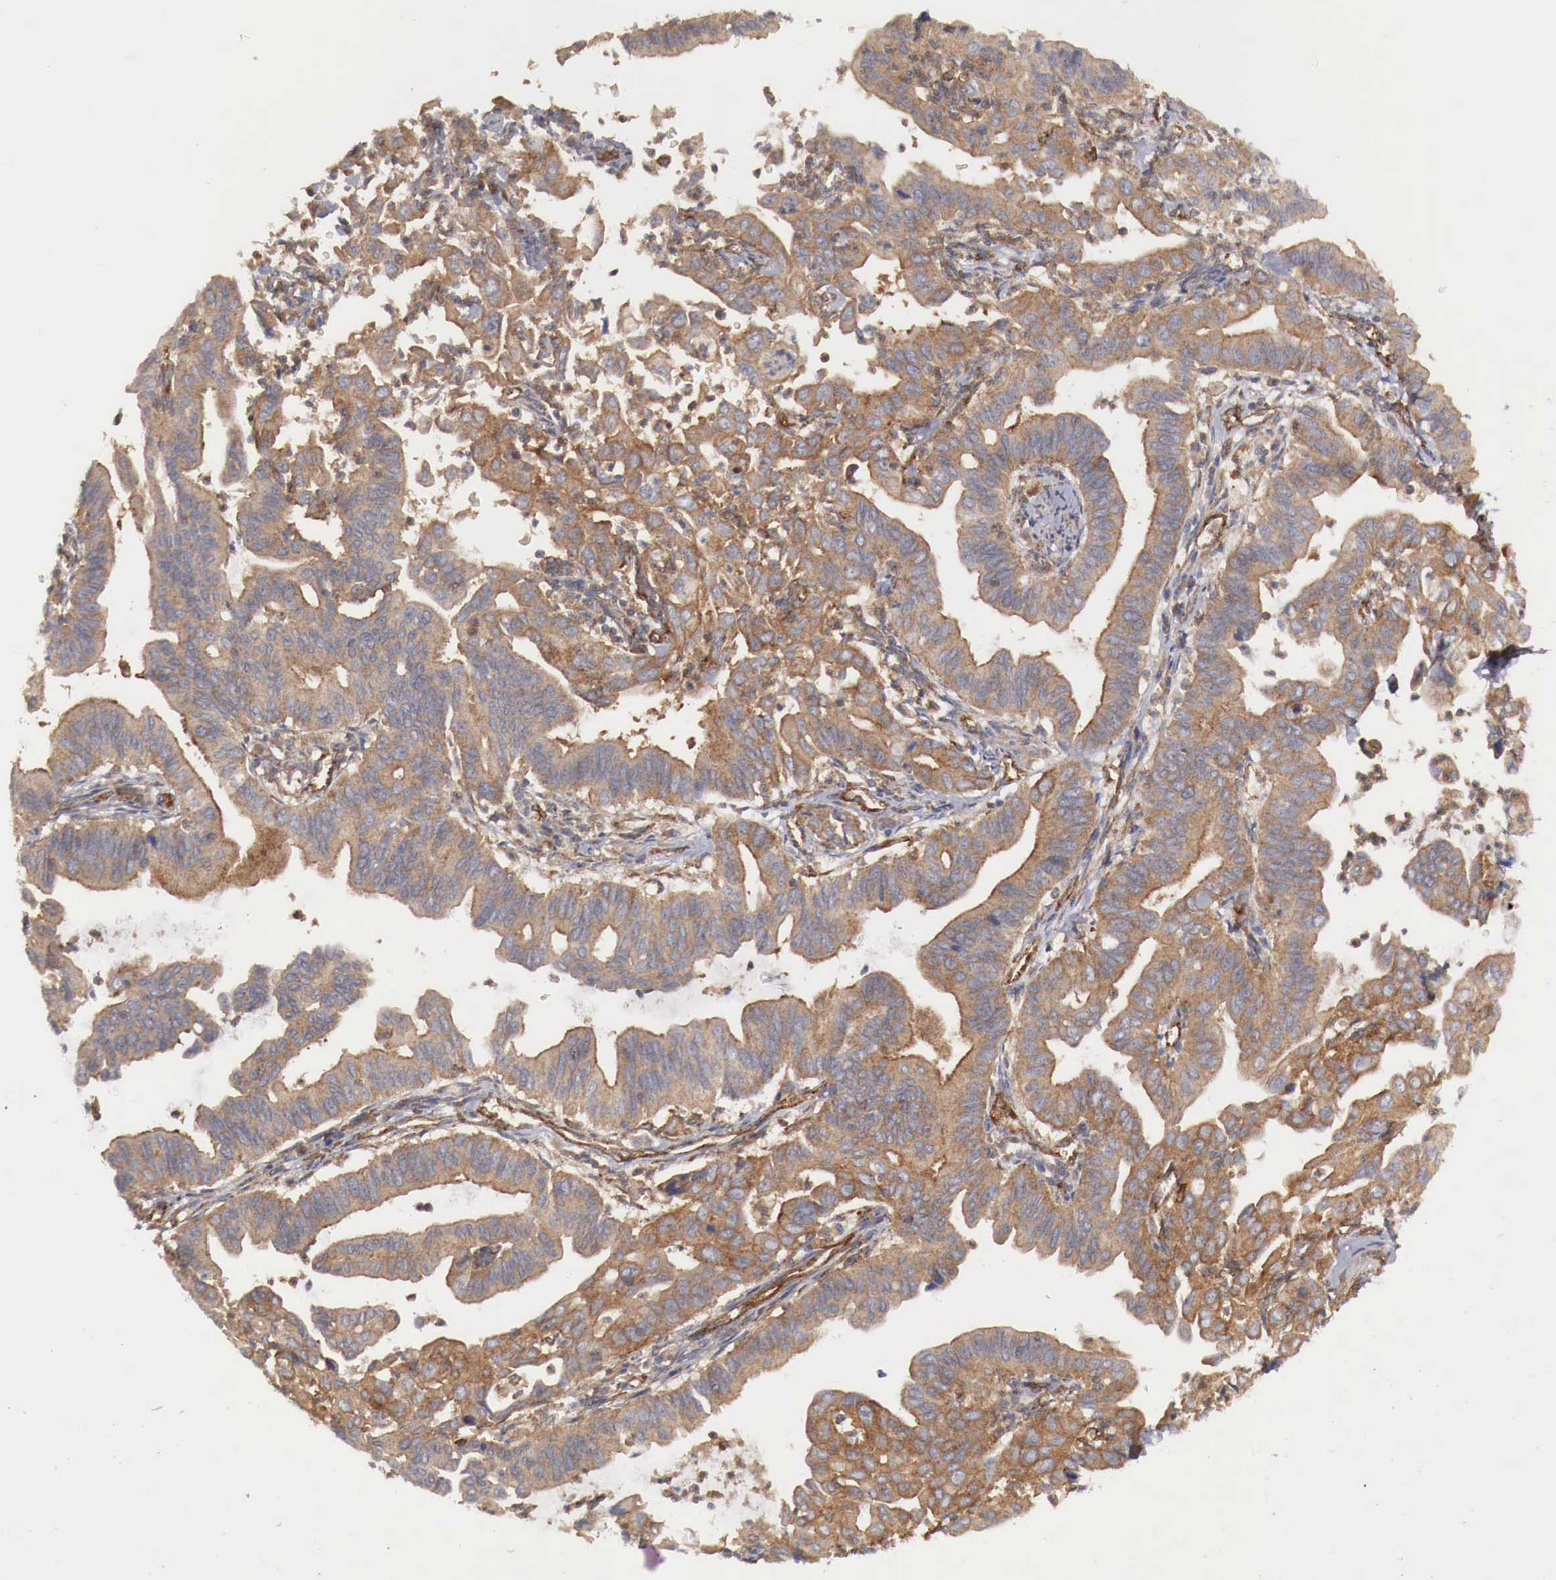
{"staining": {"intensity": "weak", "quantity": ">75%", "location": "cytoplasmic/membranous"}, "tissue": "cervical cancer", "cell_type": "Tumor cells", "image_type": "cancer", "snomed": [{"axis": "morphology", "description": "Normal tissue, NOS"}, {"axis": "morphology", "description": "Adenocarcinoma, NOS"}, {"axis": "topography", "description": "Cervix"}], "caption": "High-magnification brightfield microscopy of adenocarcinoma (cervical) stained with DAB (brown) and counterstained with hematoxylin (blue). tumor cells exhibit weak cytoplasmic/membranous expression is identified in approximately>75% of cells. Ihc stains the protein in brown and the nuclei are stained blue.", "gene": "ARMCX4", "patient": {"sex": "female", "age": 34}}